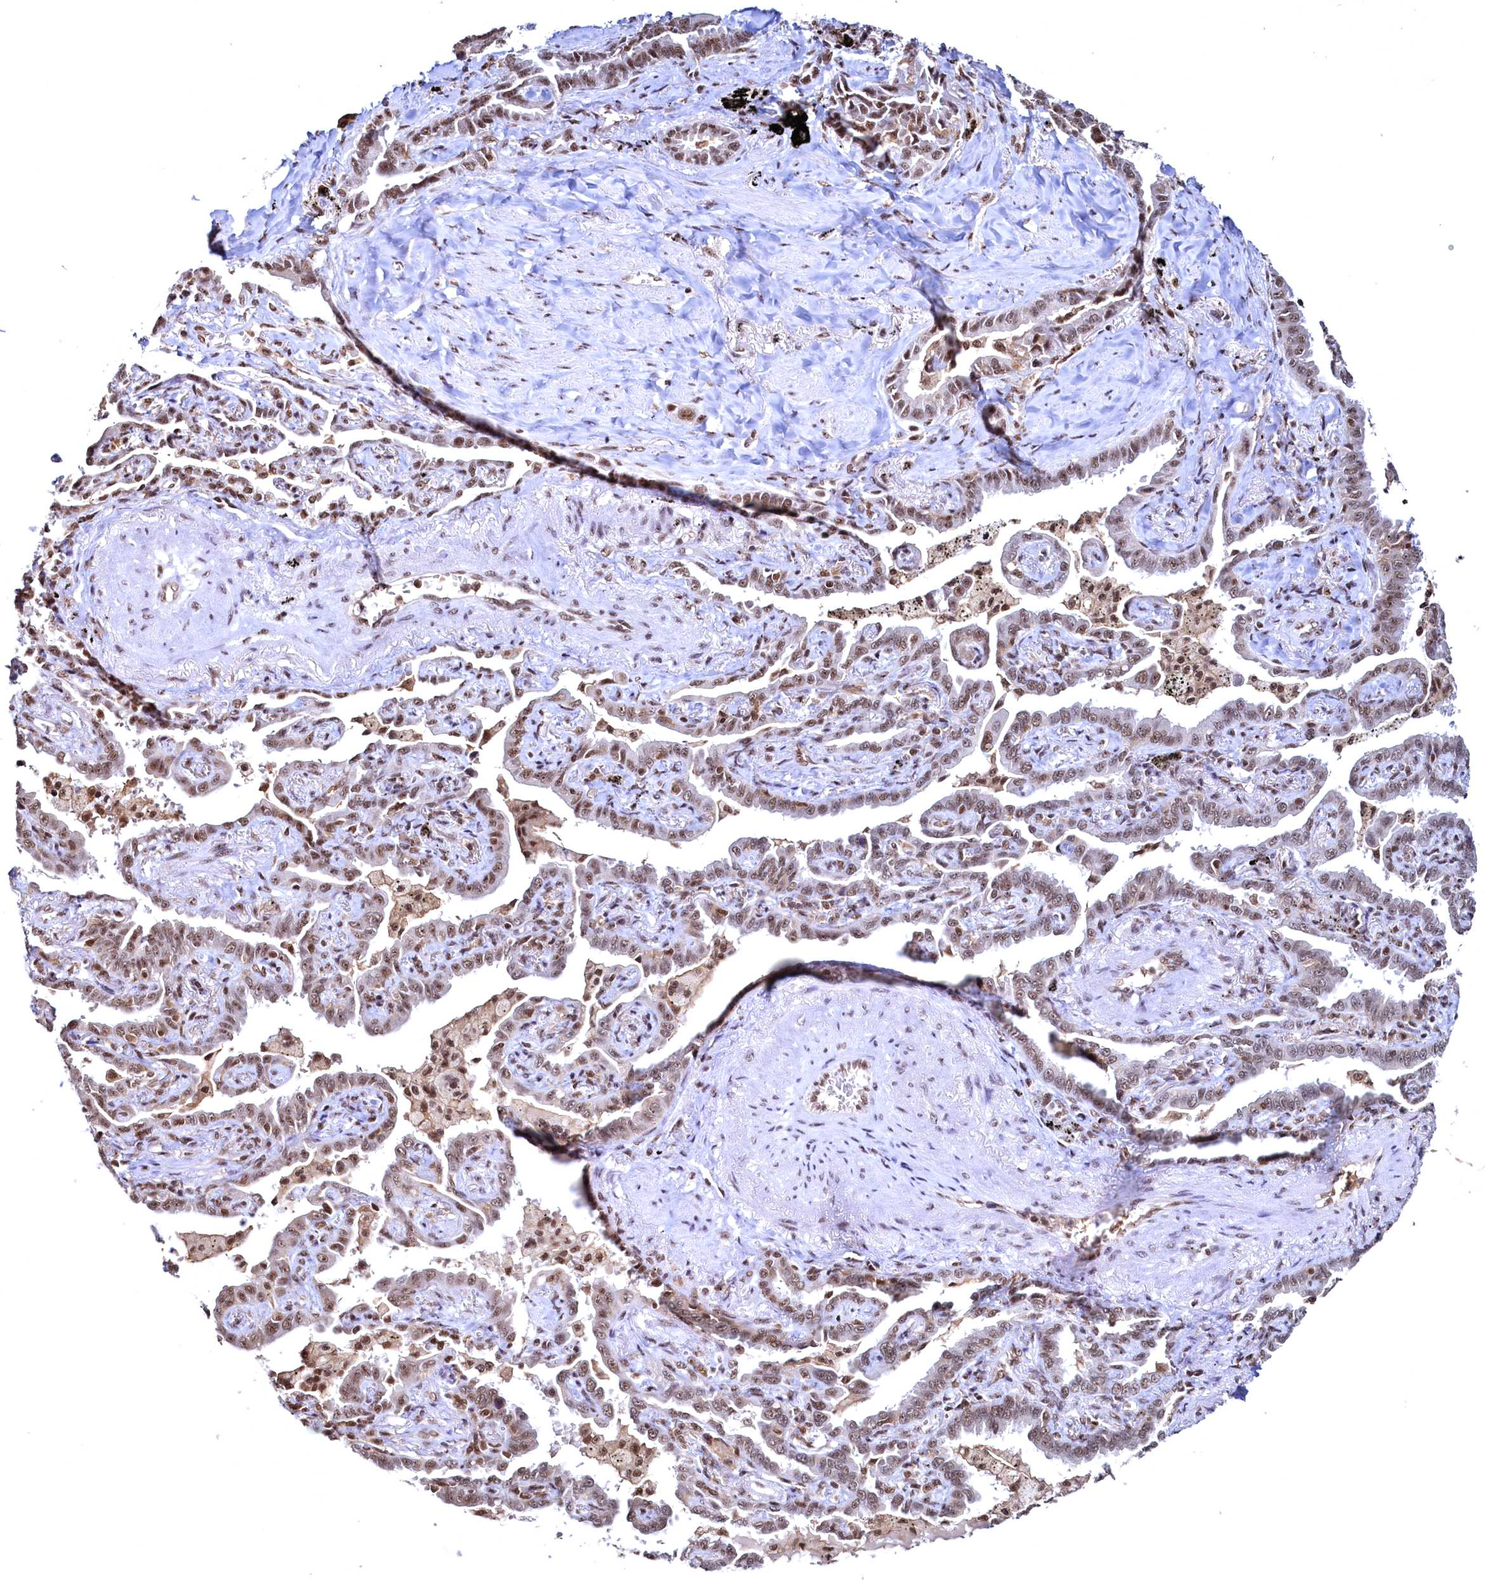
{"staining": {"intensity": "moderate", "quantity": ">75%", "location": "nuclear"}, "tissue": "lung cancer", "cell_type": "Tumor cells", "image_type": "cancer", "snomed": [{"axis": "morphology", "description": "Adenocarcinoma, NOS"}, {"axis": "topography", "description": "Lung"}], "caption": "IHC photomicrograph of human lung adenocarcinoma stained for a protein (brown), which exhibits medium levels of moderate nuclear staining in approximately >75% of tumor cells.", "gene": "RSRC2", "patient": {"sex": "male", "age": 67}}